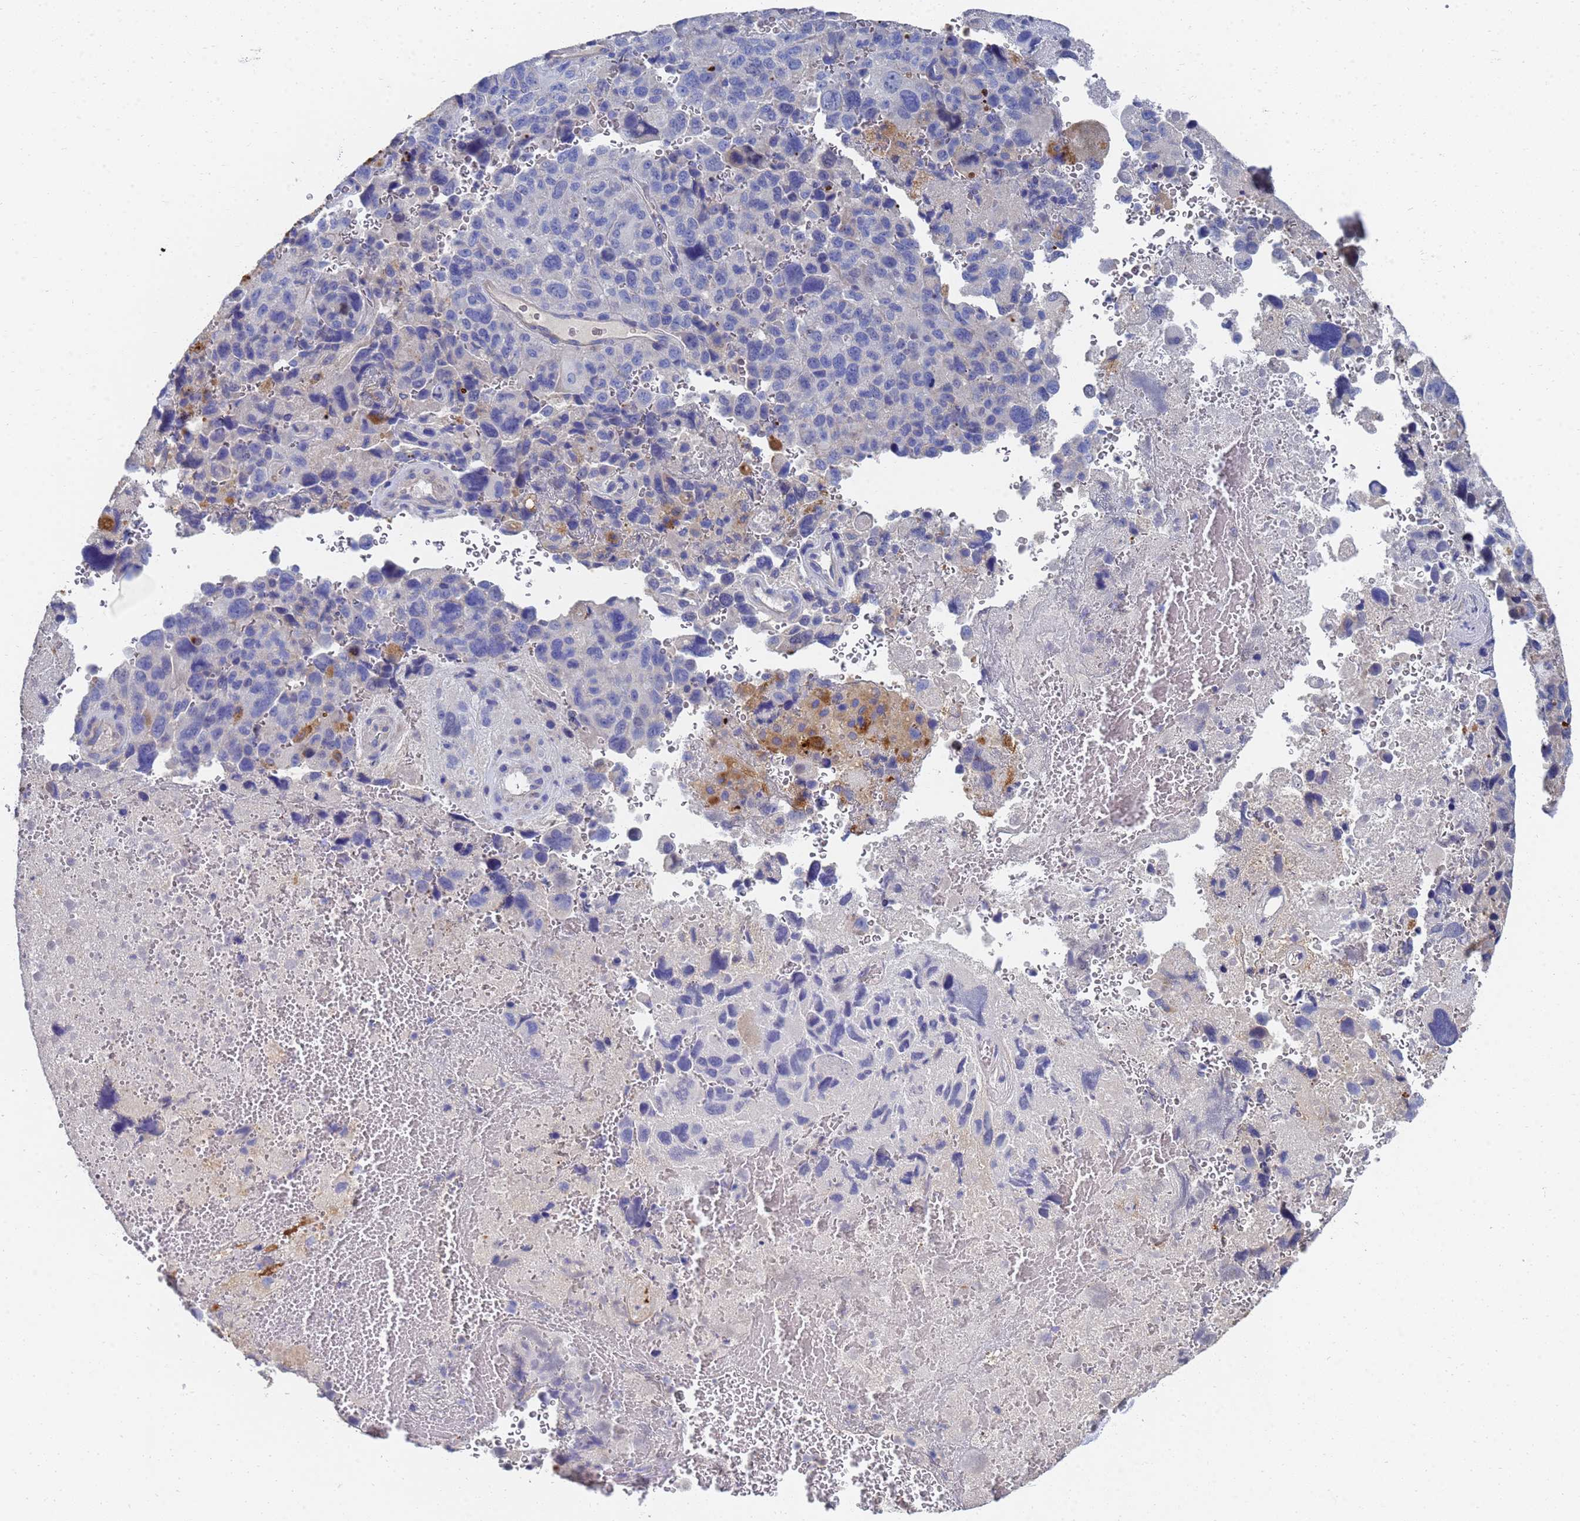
{"staining": {"intensity": "negative", "quantity": "none", "location": "none"}, "tissue": "lung cancer", "cell_type": "Tumor cells", "image_type": "cancer", "snomed": [{"axis": "morphology", "description": "Adenocarcinoma, NOS"}, {"axis": "topography", "description": "Lung"}], "caption": "Tumor cells show no significant positivity in adenocarcinoma (lung). Nuclei are stained in blue.", "gene": "LBX2", "patient": {"sex": "male", "age": 67}}